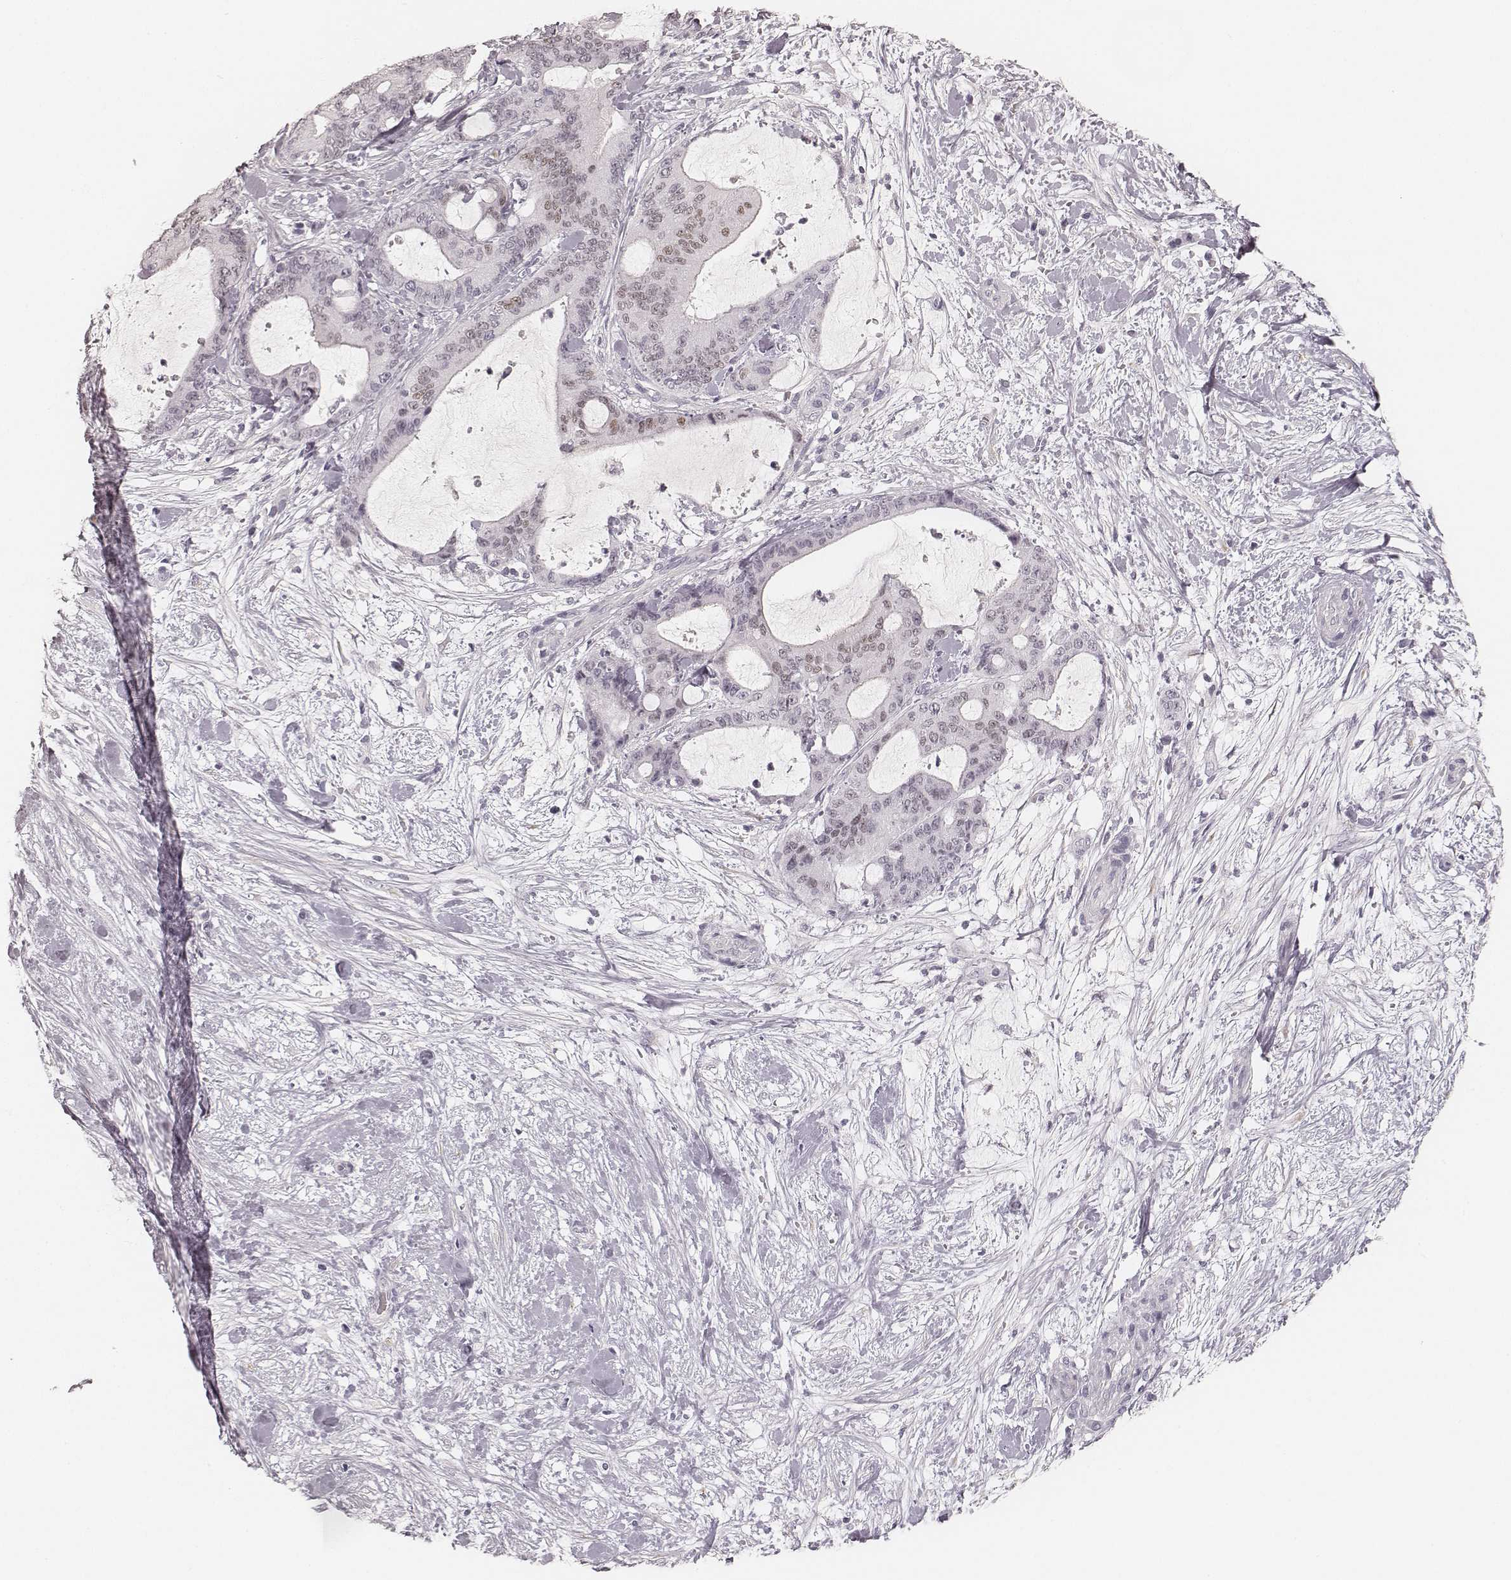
{"staining": {"intensity": "weak", "quantity": "<25%", "location": "nuclear"}, "tissue": "liver cancer", "cell_type": "Tumor cells", "image_type": "cancer", "snomed": [{"axis": "morphology", "description": "Cholangiocarcinoma"}, {"axis": "topography", "description": "Liver"}], "caption": "Tumor cells are negative for protein expression in human liver cancer (cholangiocarcinoma). The staining is performed using DAB brown chromogen with nuclei counter-stained in using hematoxylin.", "gene": "HNF4G", "patient": {"sex": "female", "age": 73}}